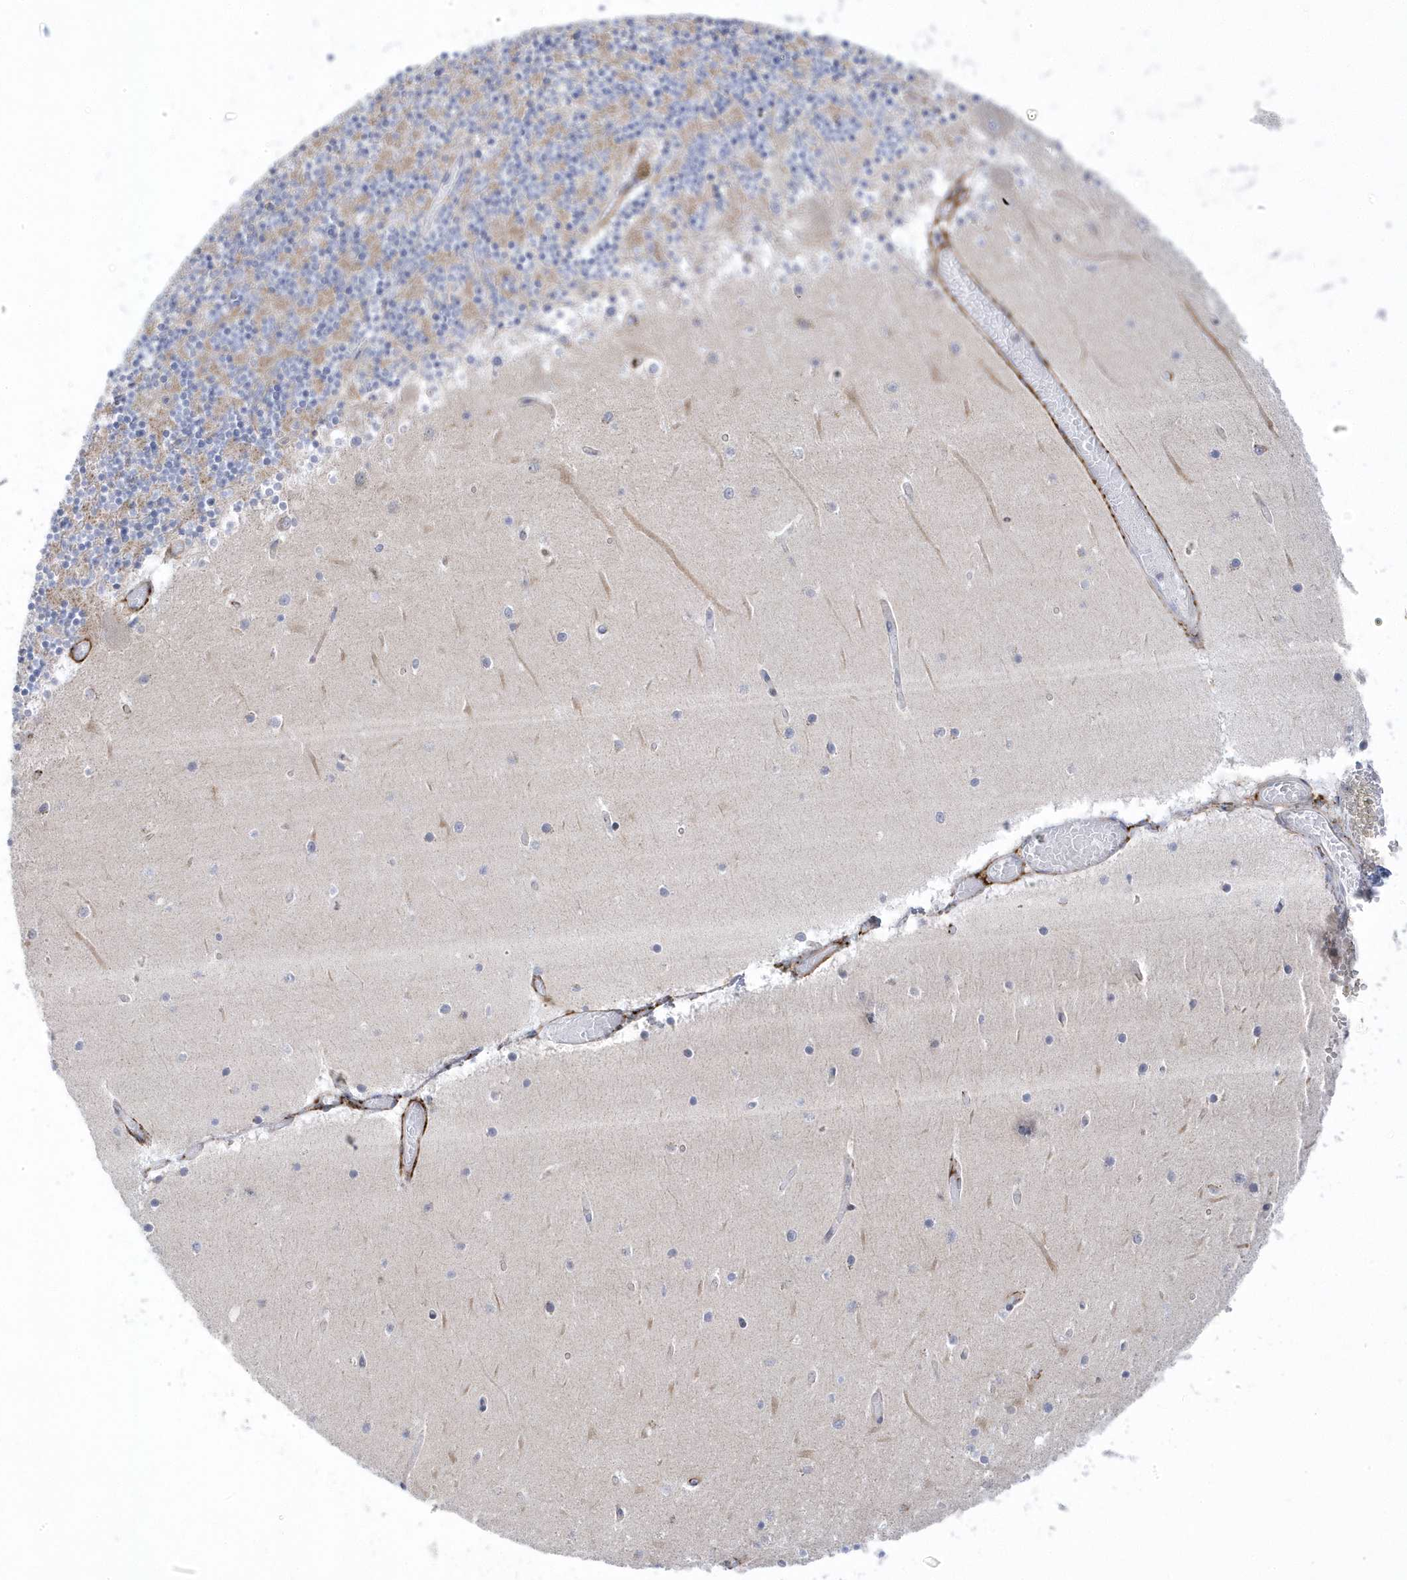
{"staining": {"intensity": "moderate", "quantity": "25%-75%", "location": "cytoplasmic/membranous"}, "tissue": "cerebellum", "cell_type": "Cells in granular layer", "image_type": "normal", "snomed": [{"axis": "morphology", "description": "Normal tissue, NOS"}, {"axis": "topography", "description": "Cerebellum"}], "caption": "Cerebellum stained with immunohistochemistry displays moderate cytoplasmic/membranous expression in about 25%-75% of cells in granular layer.", "gene": "ANAPC1", "patient": {"sex": "female", "age": 28}}